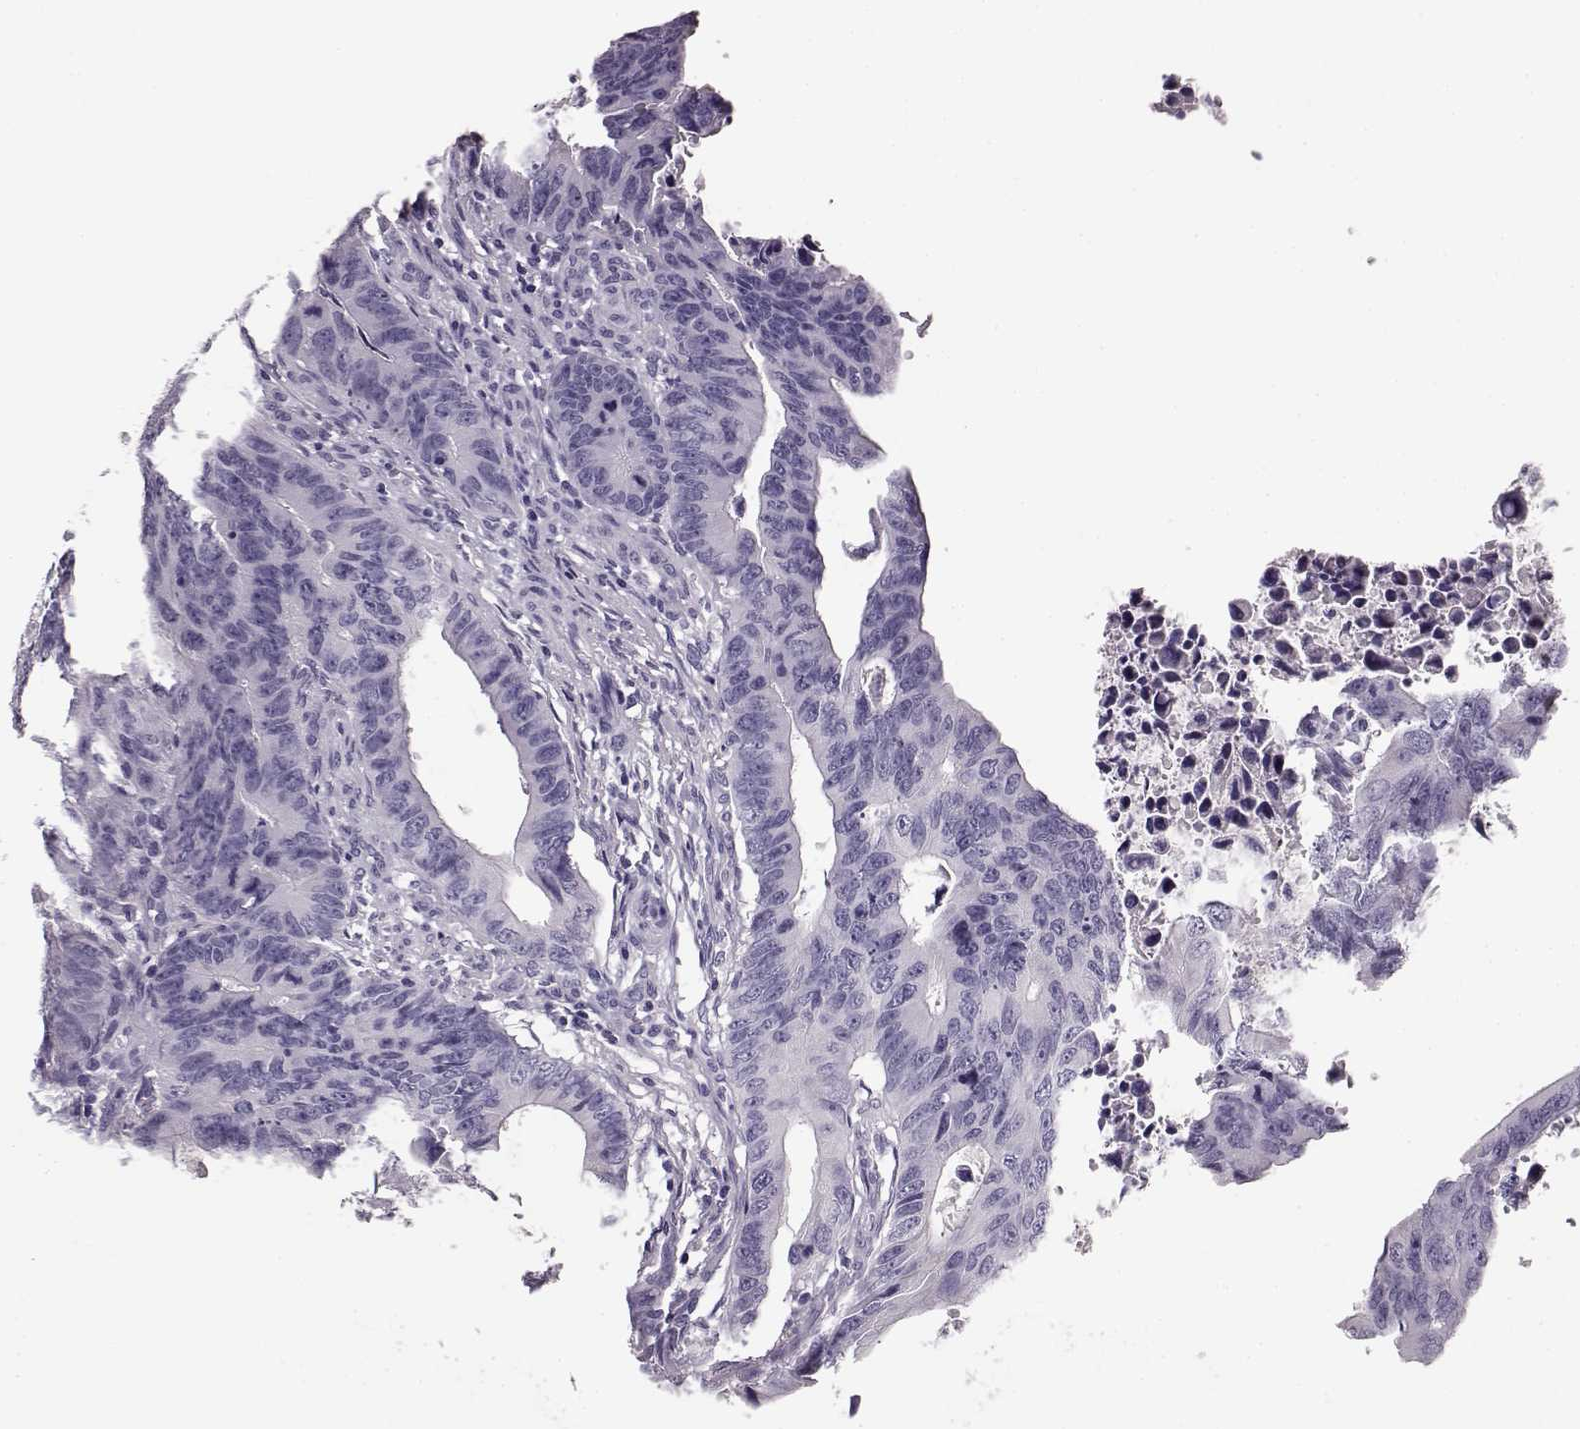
{"staining": {"intensity": "negative", "quantity": "none", "location": "none"}, "tissue": "colorectal cancer", "cell_type": "Tumor cells", "image_type": "cancer", "snomed": [{"axis": "morphology", "description": "Adenocarcinoma, NOS"}, {"axis": "topography", "description": "Colon"}], "caption": "Tumor cells show no significant protein positivity in colorectal adenocarcinoma.", "gene": "NPTXR", "patient": {"sex": "female", "age": 87}}